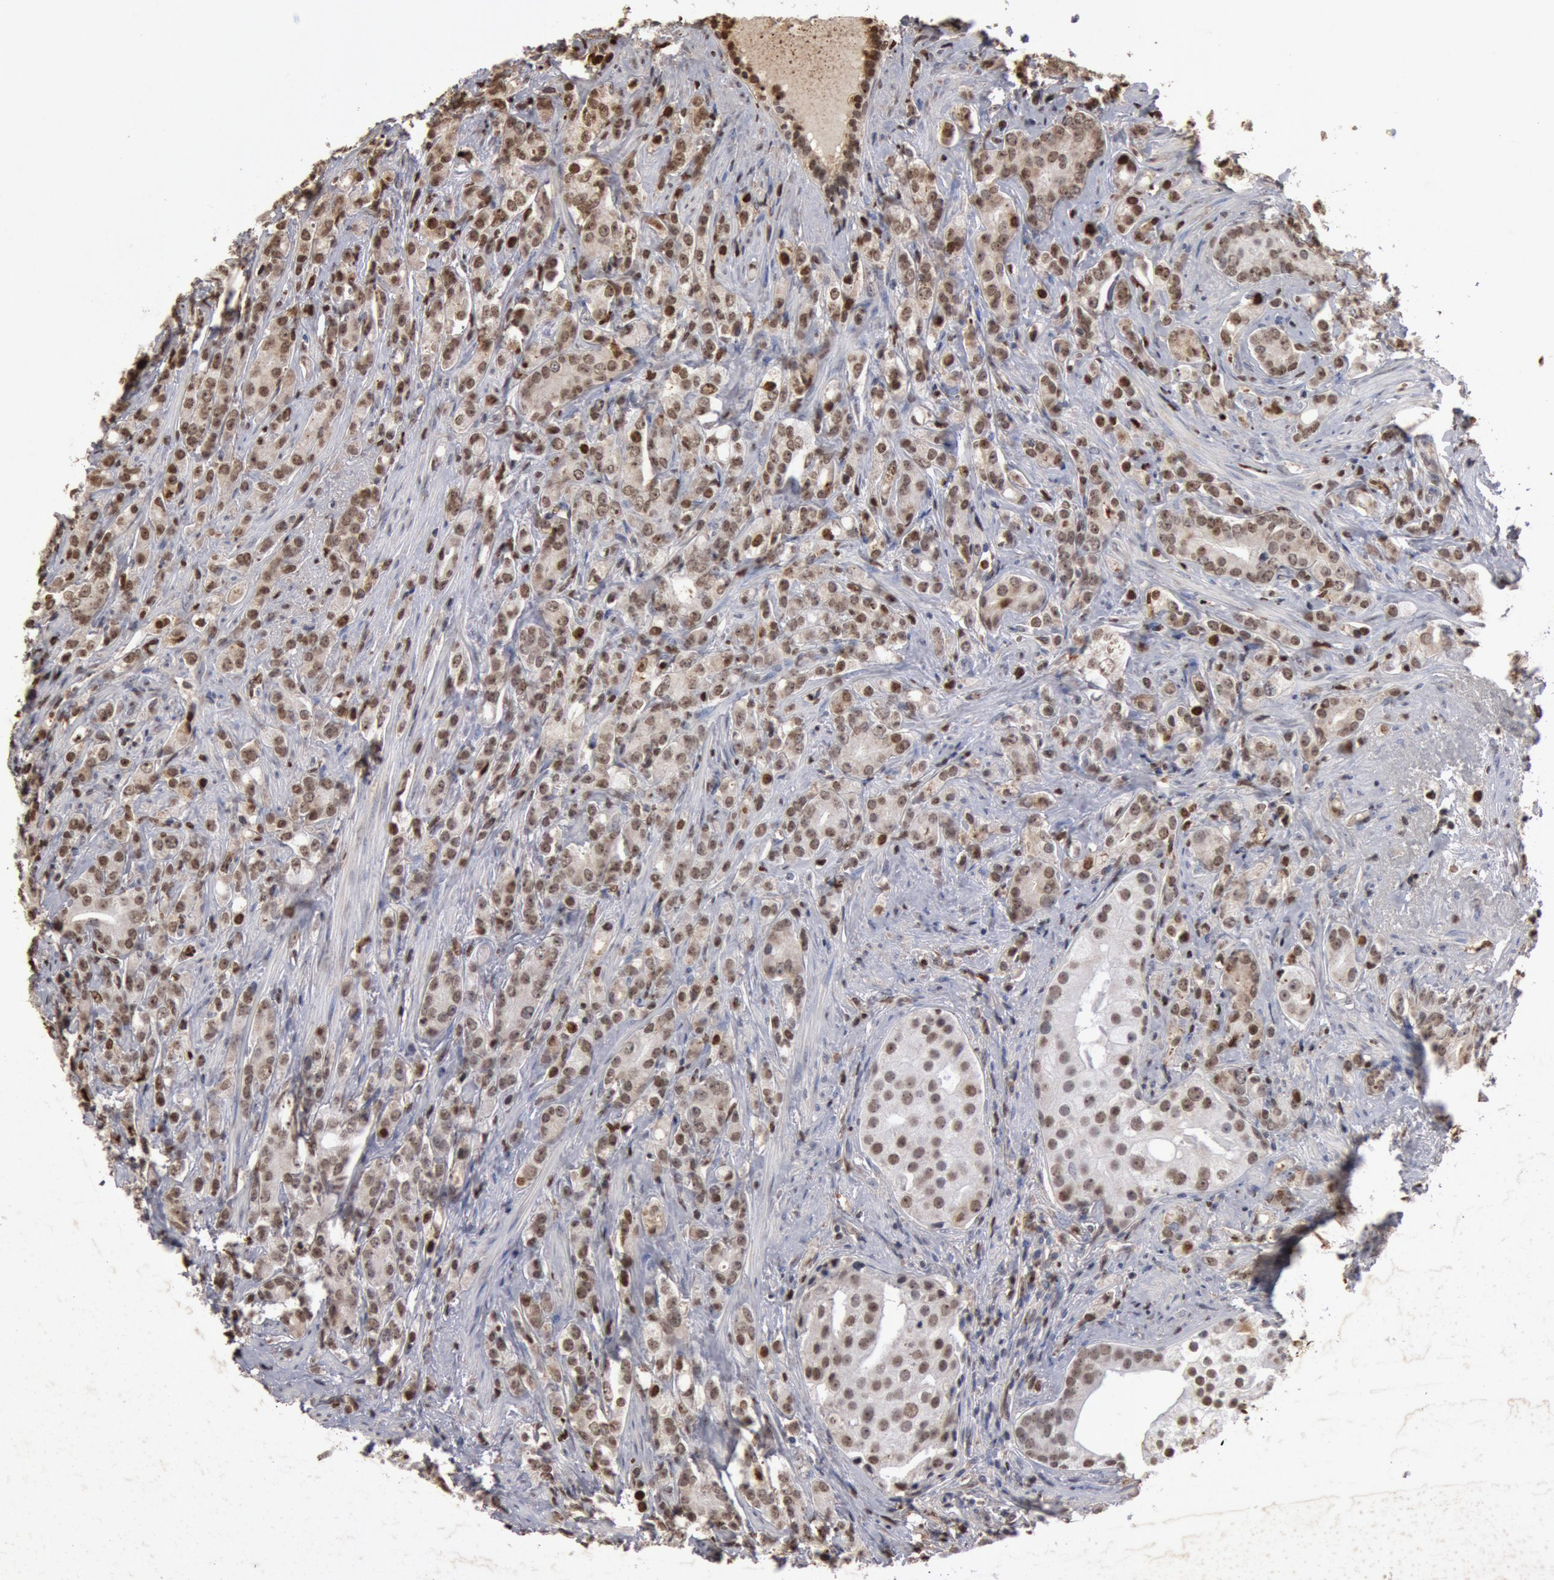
{"staining": {"intensity": "strong", "quantity": ">75%", "location": "nuclear"}, "tissue": "prostate cancer", "cell_type": "Tumor cells", "image_type": "cancer", "snomed": [{"axis": "morphology", "description": "Adenocarcinoma, Medium grade"}, {"axis": "topography", "description": "Prostate"}], "caption": "IHC photomicrograph of neoplastic tissue: medium-grade adenocarcinoma (prostate) stained using immunohistochemistry (IHC) displays high levels of strong protein expression localized specifically in the nuclear of tumor cells, appearing as a nuclear brown color.", "gene": "FOXA2", "patient": {"sex": "male", "age": 59}}